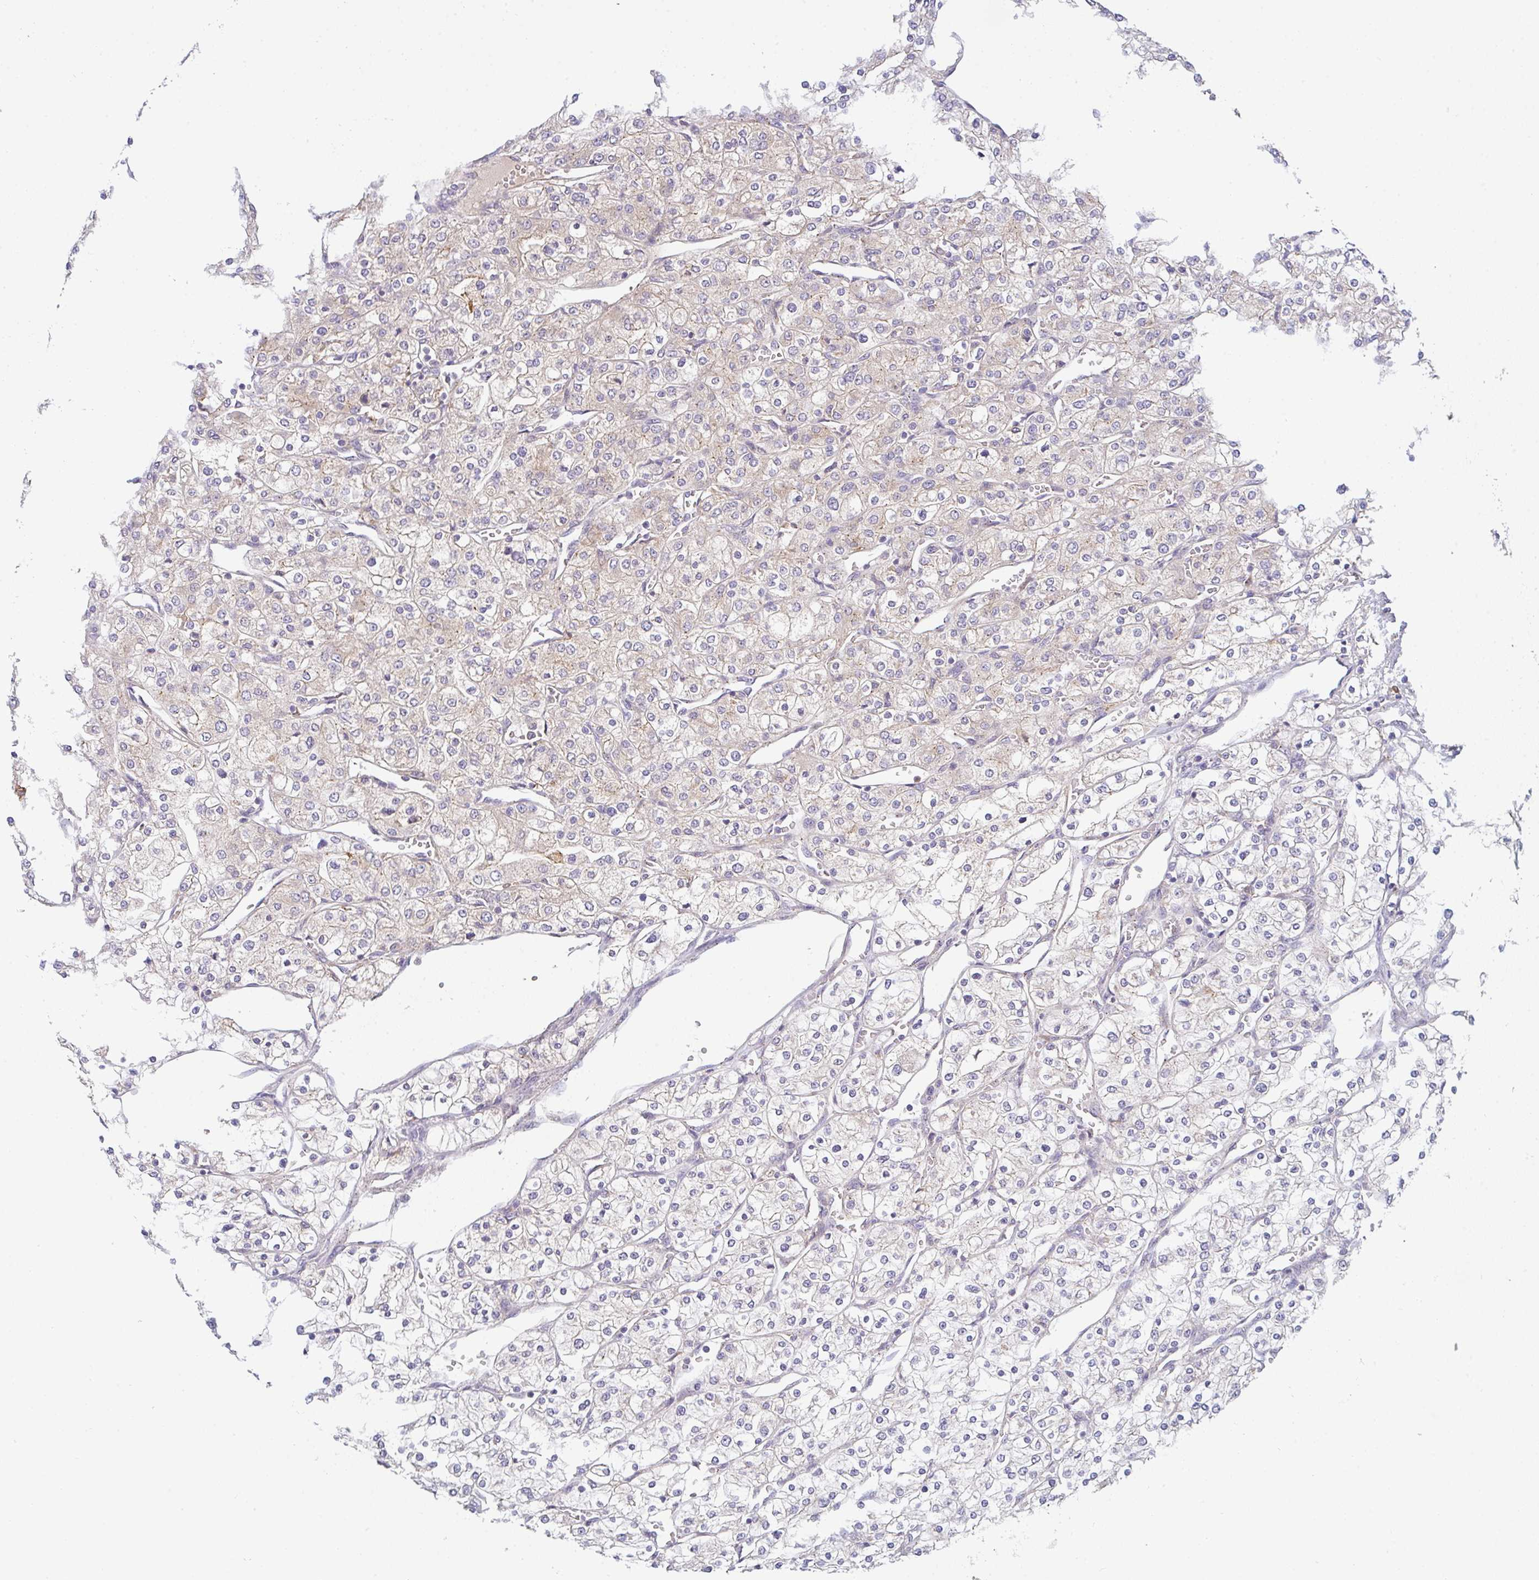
{"staining": {"intensity": "weak", "quantity": "25%-75%", "location": "cytoplasmic/membranous"}, "tissue": "renal cancer", "cell_type": "Tumor cells", "image_type": "cancer", "snomed": [{"axis": "morphology", "description": "Adenocarcinoma, NOS"}, {"axis": "topography", "description": "Kidney"}], "caption": "About 25%-75% of tumor cells in human adenocarcinoma (renal) show weak cytoplasmic/membranous protein expression as visualized by brown immunohistochemical staining.", "gene": "SNX5", "patient": {"sex": "male", "age": 80}}